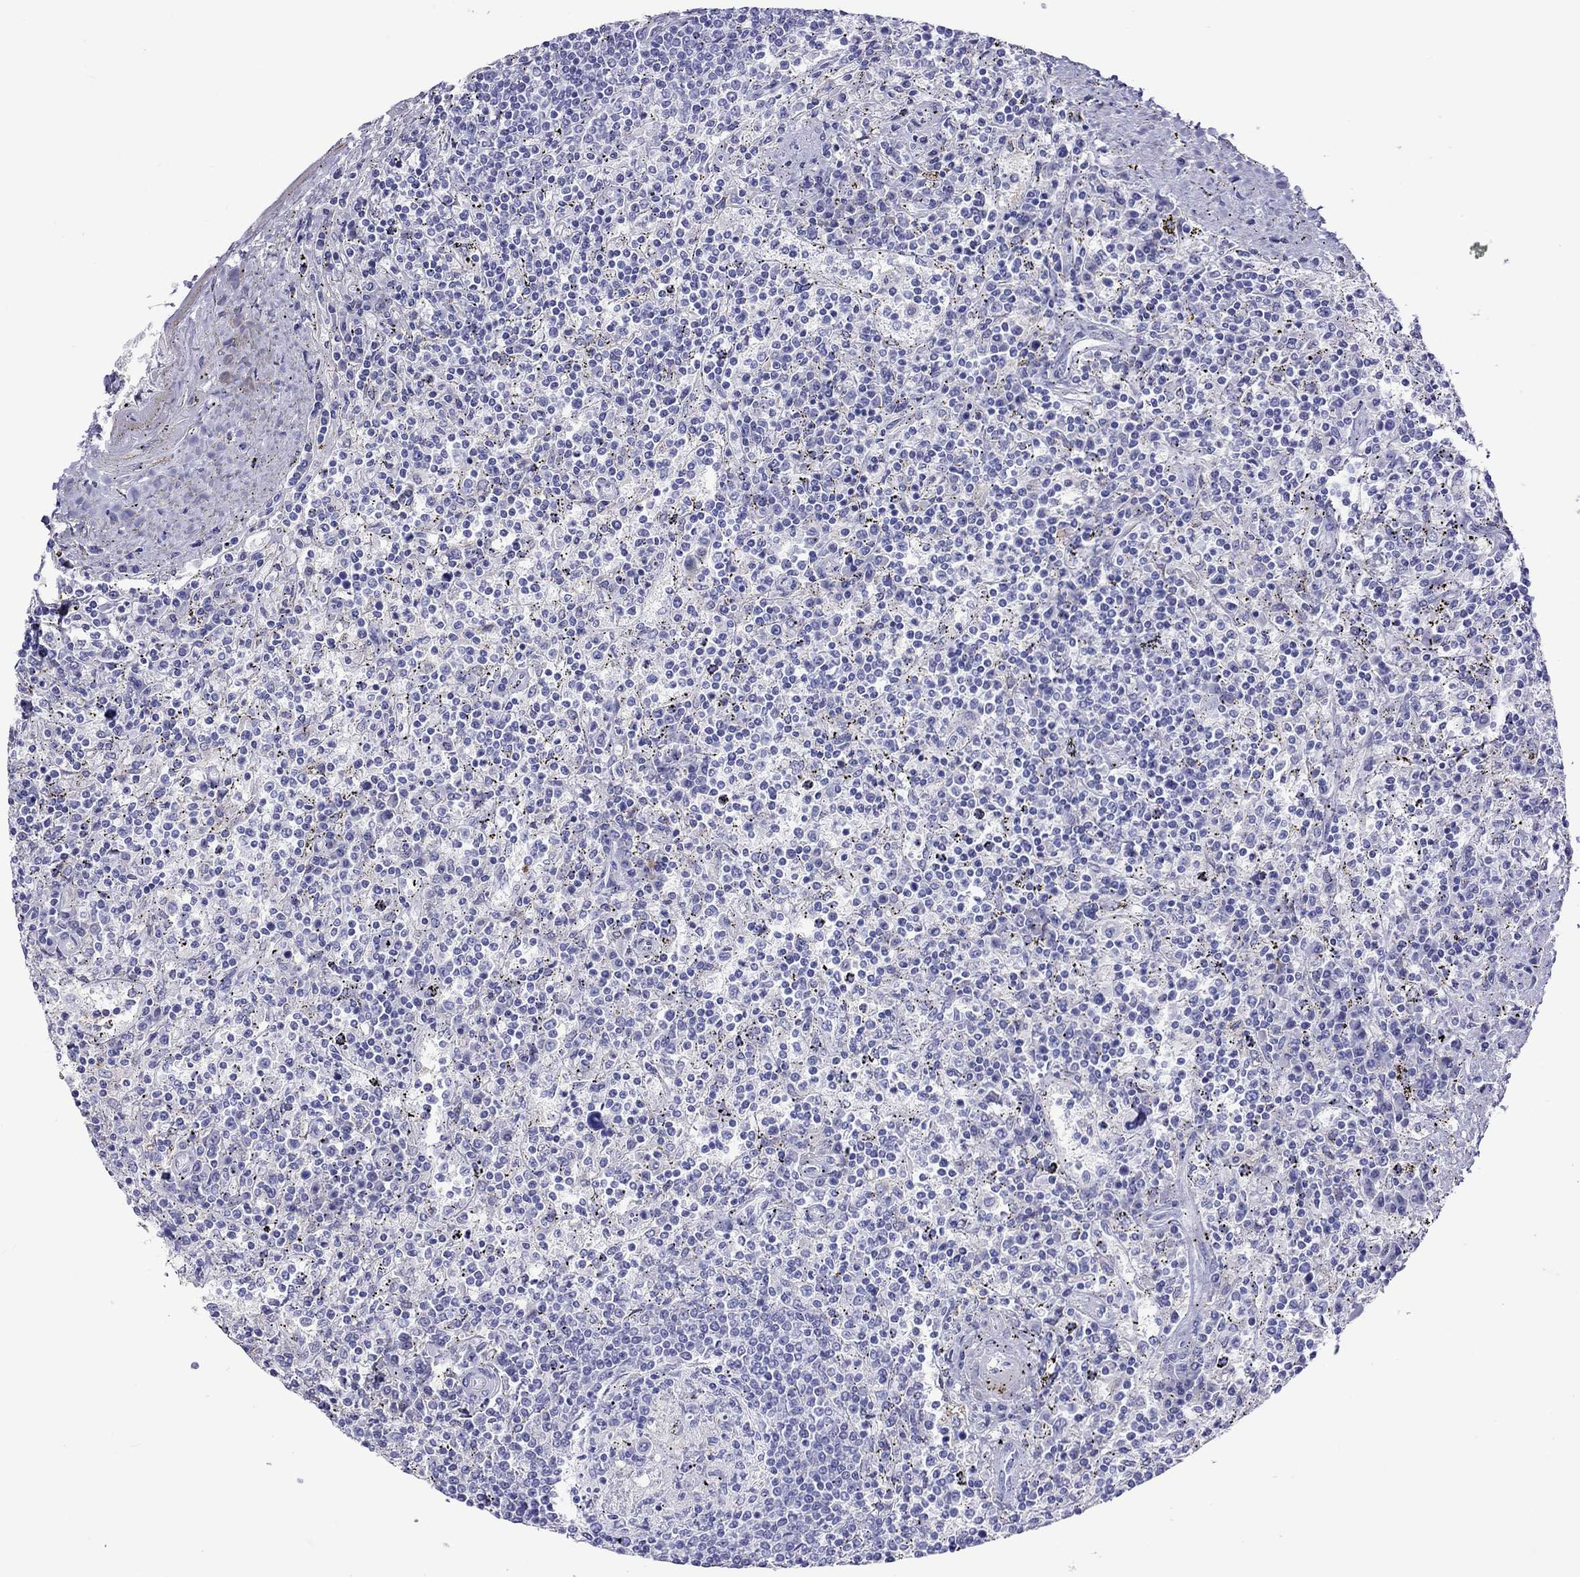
{"staining": {"intensity": "negative", "quantity": "none", "location": "none"}, "tissue": "lymphoma", "cell_type": "Tumor cells", "image_type": "cancer", "snomed": [{"axis": "morphology", "description": "Malignant lymphoma, non-Hodgkin's type, Low grade"}, {"axis": "topography", "description": "Spleen"}], "caption": "A histopathology image of human lymphoma is negative for staining in tumor cells.", "gene": "SLC30A8", "patient": {"sex": "male", "age": 62}}